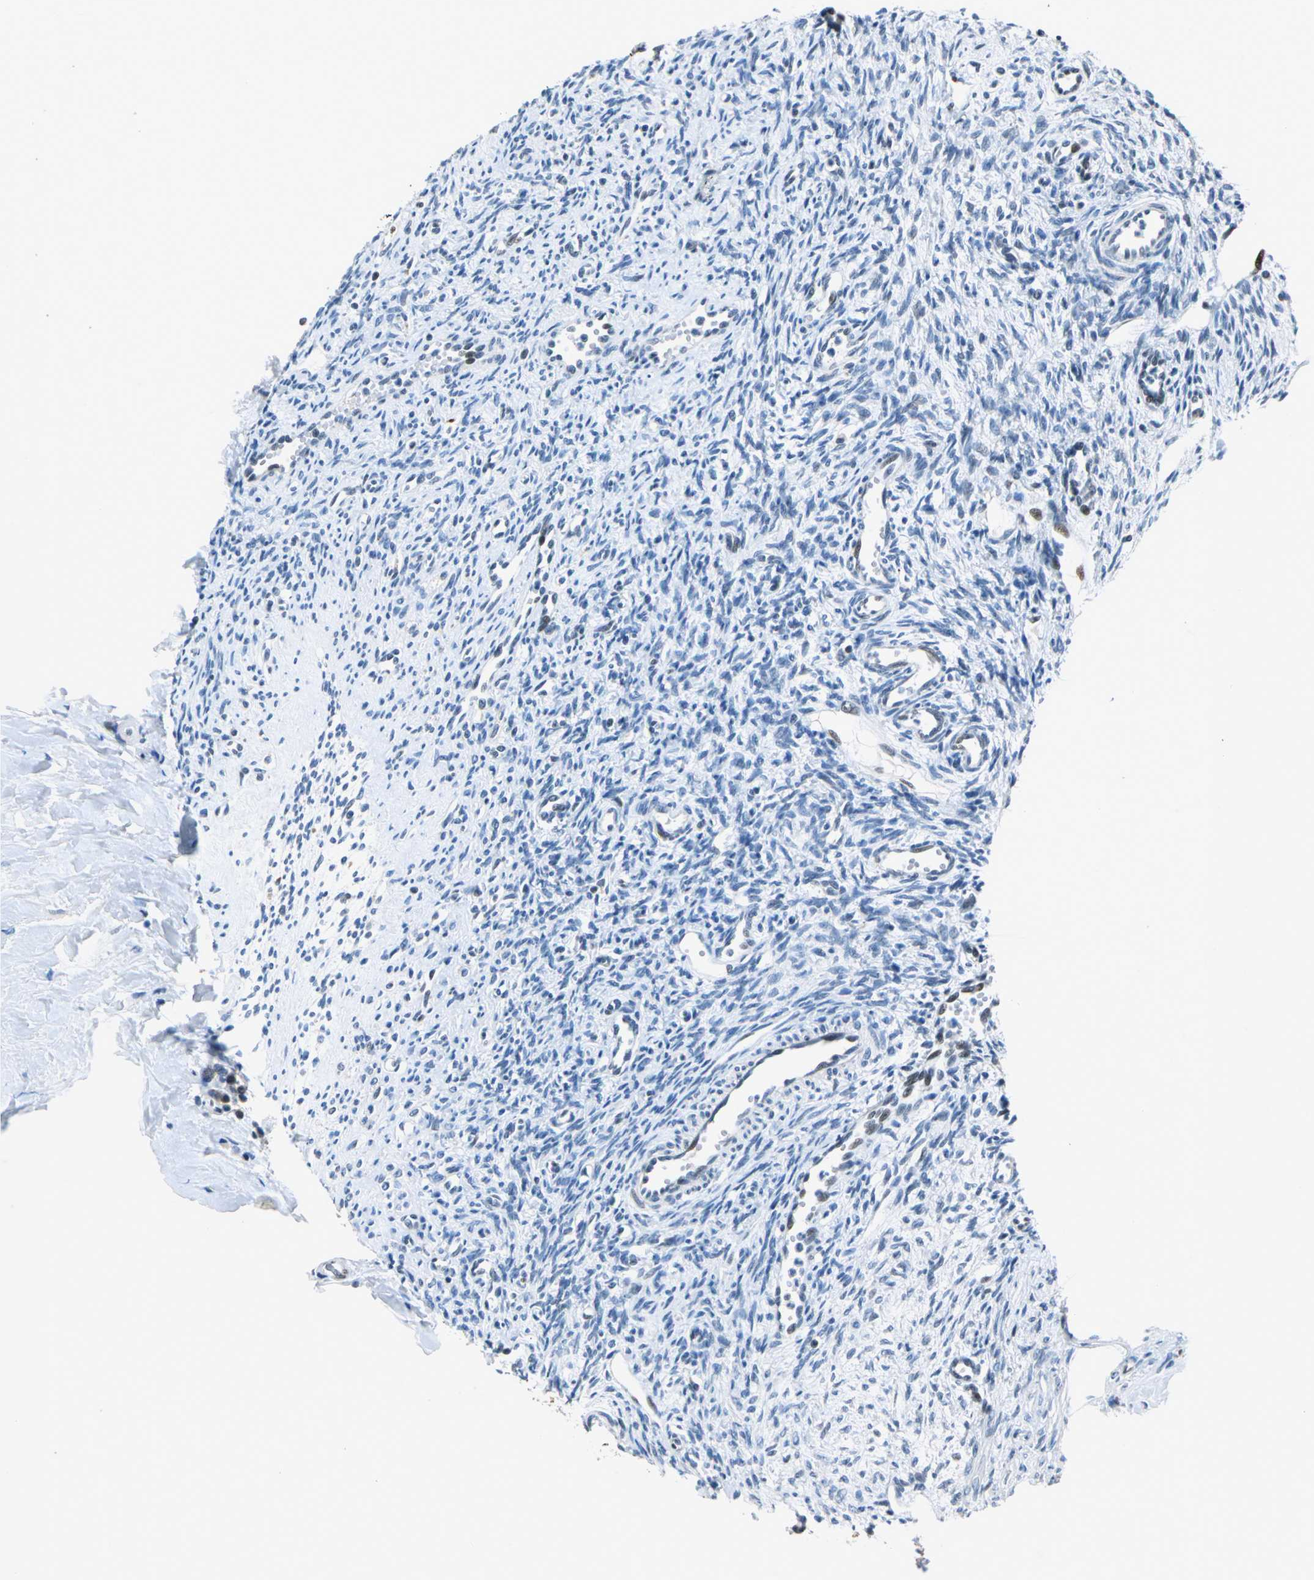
{"staining": {"intensity": "negative", "quantity": "none", "location": "none"}, "tissue": "ovary", "cell_type": "Ovarian stroma cells", "image_type": "normal", "snomed": [{"axis": "morphology", "description": "Normal tissue, NOS"}, {"axis": "topography", "description": "Ovary"}], "caption": "High power microscopy micrograph of an immunohistochemistry (IHC) histopathology image of normal ovary, revealing no significant staining in ovarian stroma cells. Nuclei are stained in blue.", "gene": "HCFC2", "patient": {"sex": "female", "age": 33}}